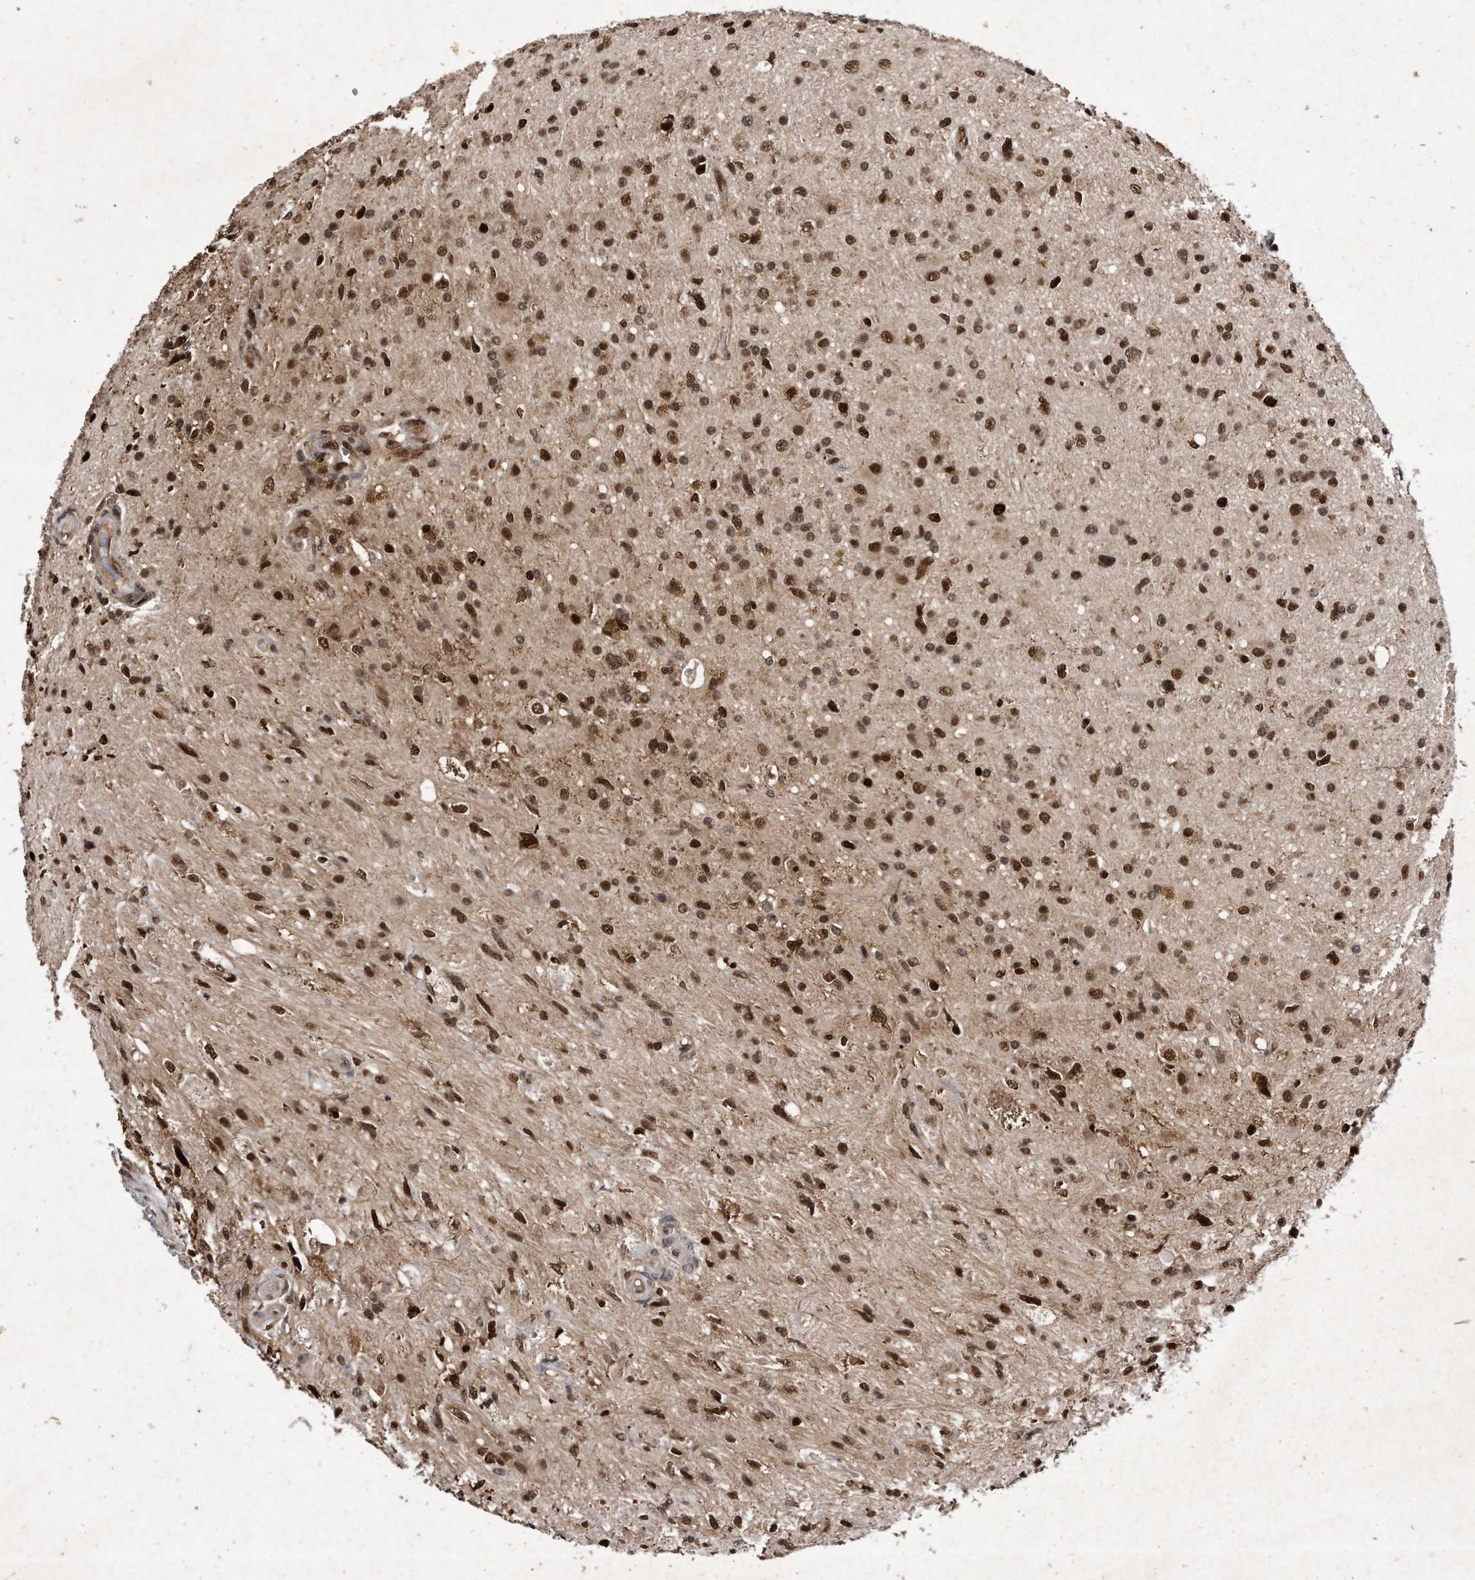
{"staining": {"intensity": "moderate", "quantity": ">75%", "location": "nuclear"}, "tissue": "glioma", "cell_type": "Tumor cells", "image_type": "cancer", "snomed": [{"axis": "morphology", "description": "Glioma, malignant, High grade"}, {"axis": "topography", "description": "Brain"}], "caption": "High-grade glioma (malignant) tissue exhibits moderate nuclear positivity in about >75% of tumor cells", "gene": "RAD23B", "patient": {"sex": "male", "age": 33}}